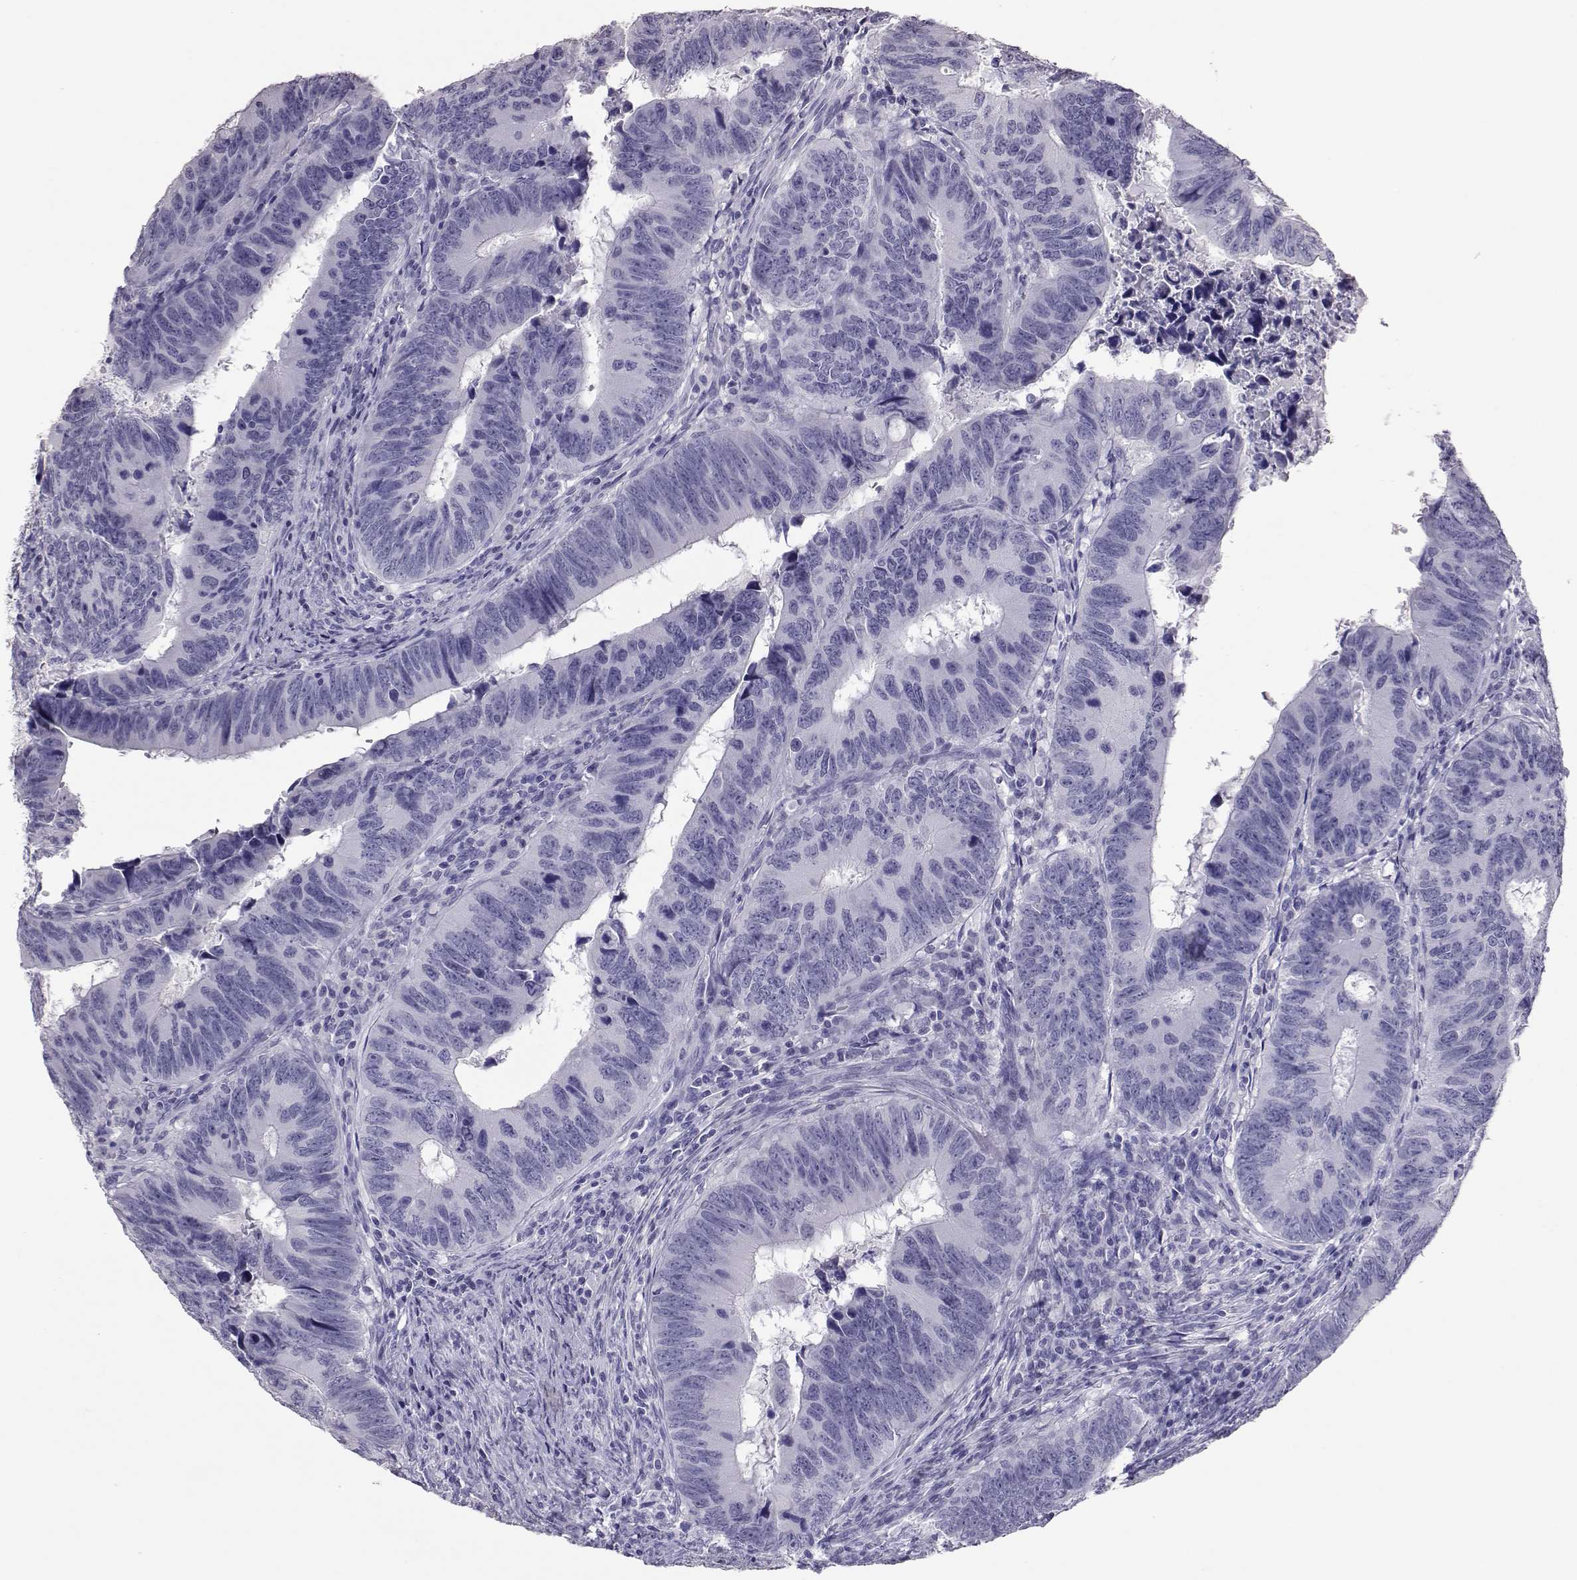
{"staining": {"intensity": "negative", "quantity": "none", "location": "none"}, "tissue": "colorectal cancer", "cell_type": "Tumor cells", "image_type": "cancer", "snomed": [{"axis": "morphology", "description": "Adenocarcinoma, NOS"}, {"axis": "topography", "description": "Colon"}], "caption": "An image of colorectal adenocarcinoma stained for a protein exhibits no brown staining in tumor cells.", "gene": "PMCH", "patient": {"sex": "female", "age": 82}}